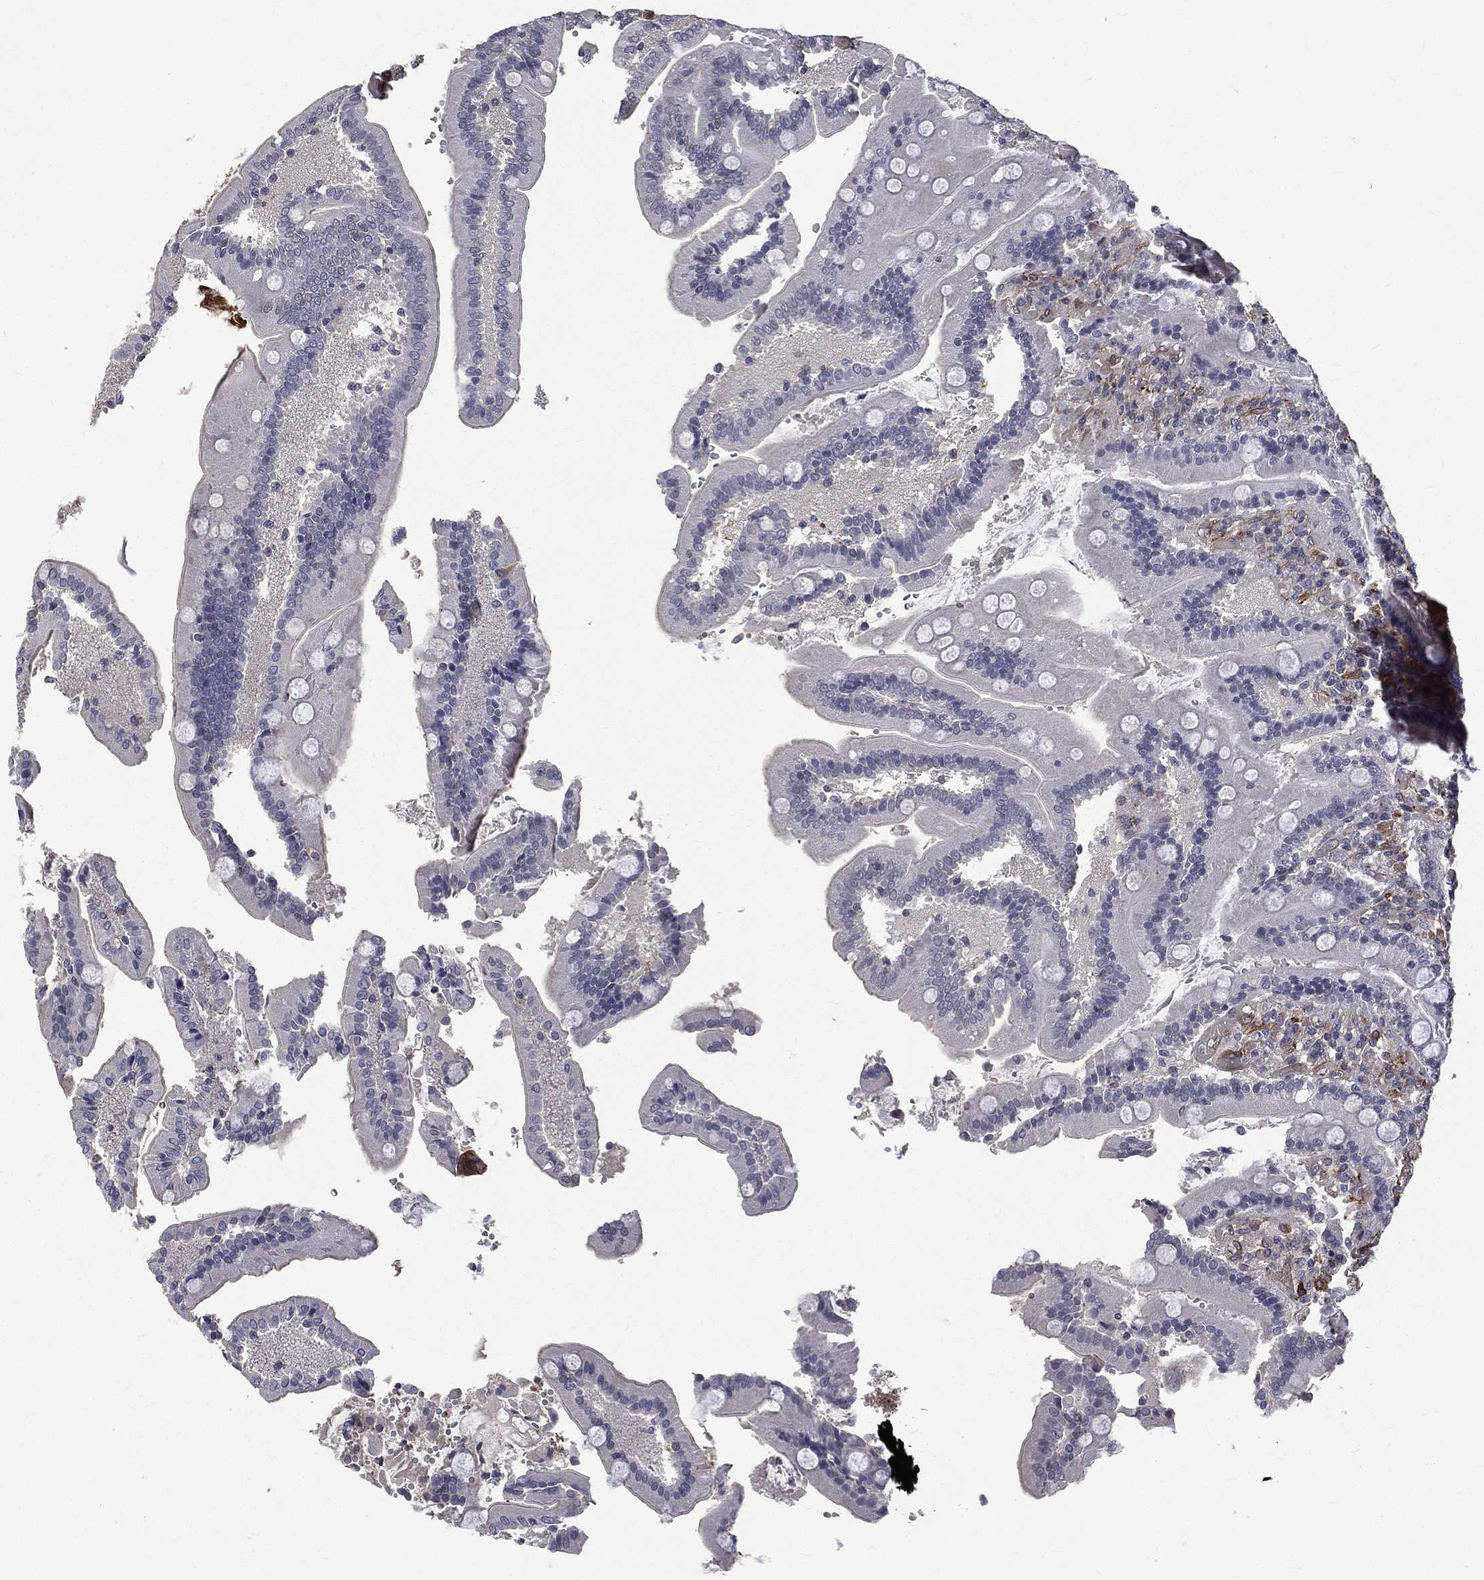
{"staining": {"intensity": "negative", "quantity": "none", "location": "none"}, "tissue": "duodenum", "cell_type": "Glandular cells", "image_type": "normal", "snomed": [{"axis": "morphology", "description": "Normal tissue, NOS"}, {"axis": "topography", "description": "Duodenum"}], "caption": "Glandular cells show no significant protein positivity in unremarkable duodenum. (DAB (3,3'-diaminobenzidine) immunohistochemistry (IHC) visualized using brightfield microscopy, high magnification).", "gene": "PPFIBP1", "patient": {"sex": "female", "age": 62}}